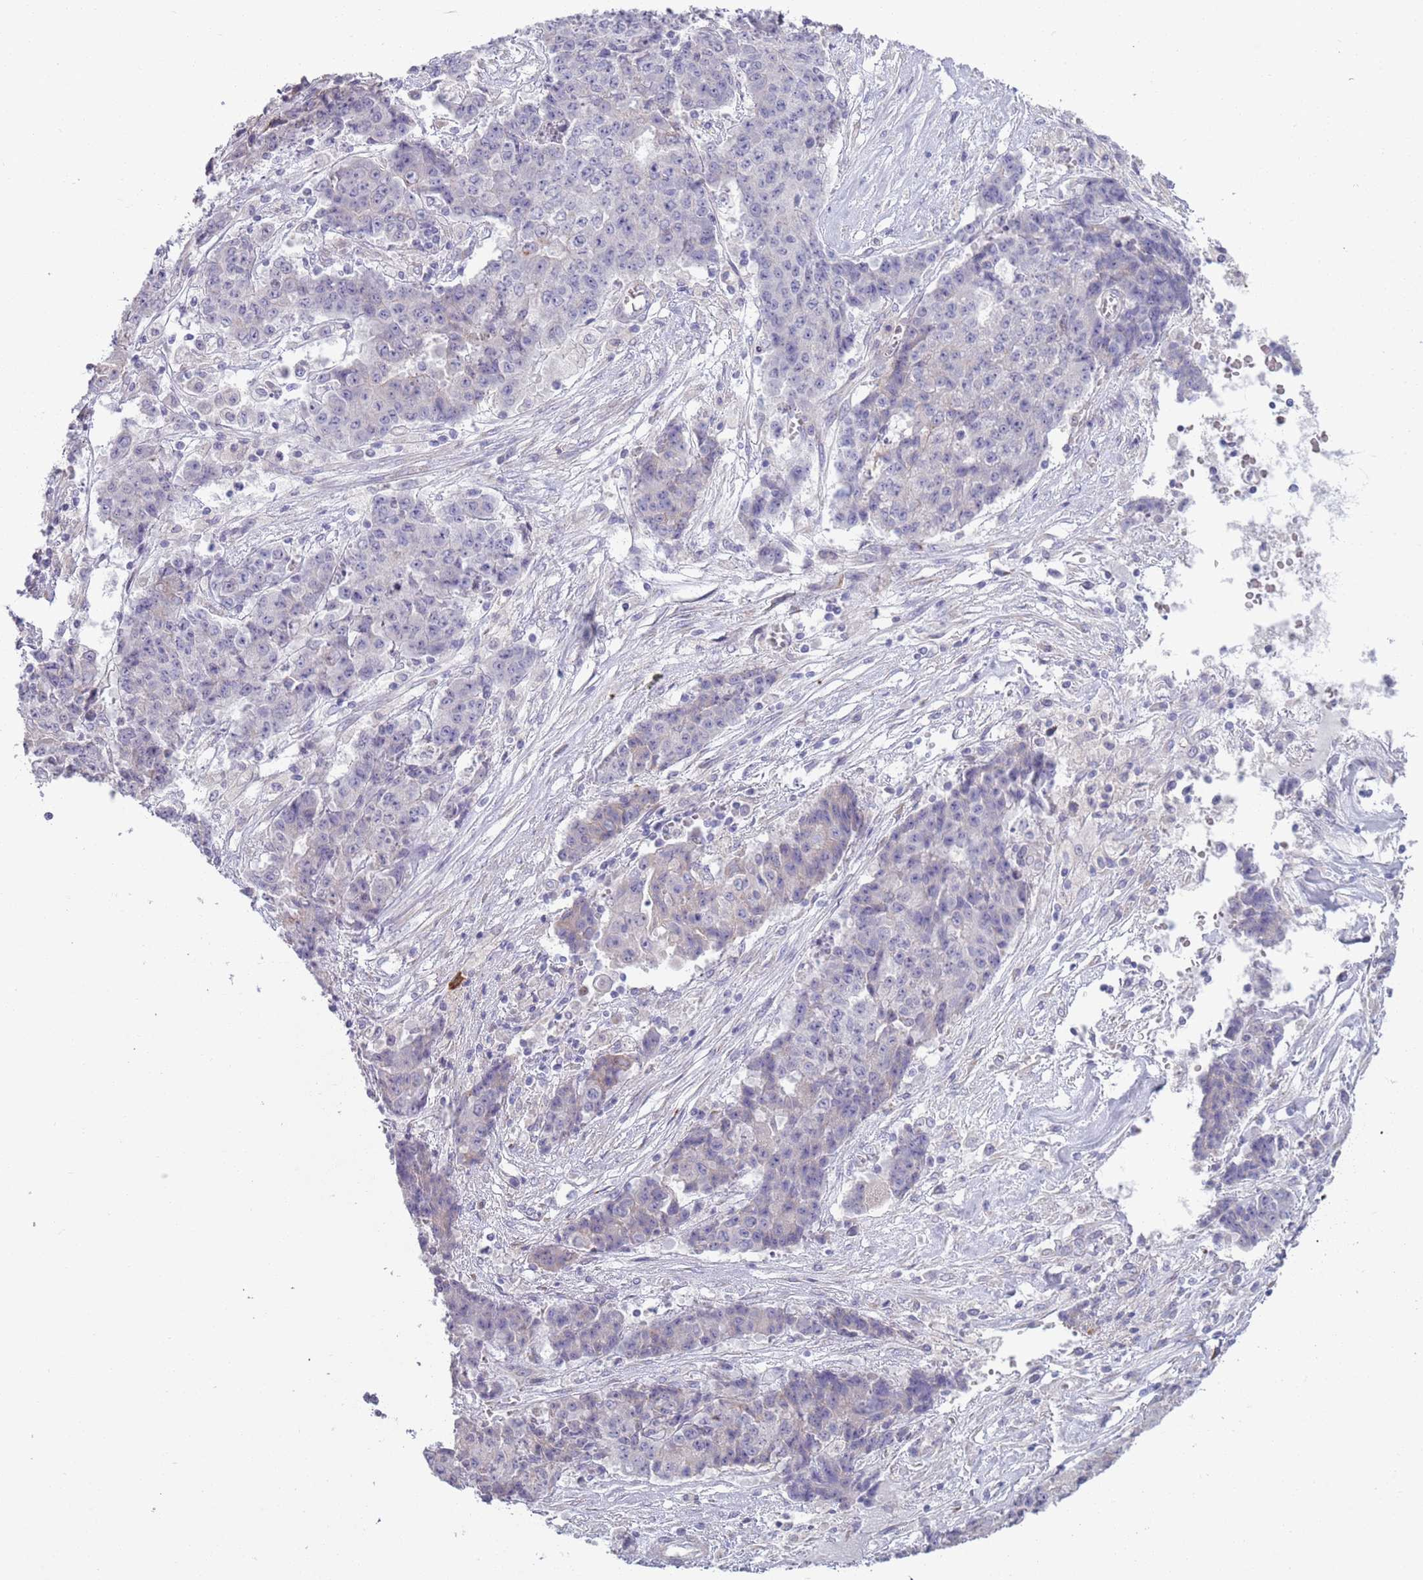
{"staining": {"intensity": "negative", "quantity": "none", "location": "none"}, "tissue": "ovarian cancer", "cell_type": "Tumor cells", "image_type": "cancer", "snomed": [{"axis": "morphology", "description": "Carcinoma, endometroid"}, {"axis": "topography", "description": "Ovary"}], "caption": "Ovarian cancer (endometroid carcinoma) was stained to show a protein in brown. There is no significant positivity in tumor cells. (DAB (3,3'-diaminobenzidine) immunohistochemistry (IHC), high magnification).", "gene": "LTB", "patient": {"sex": "female", "age": 42}}